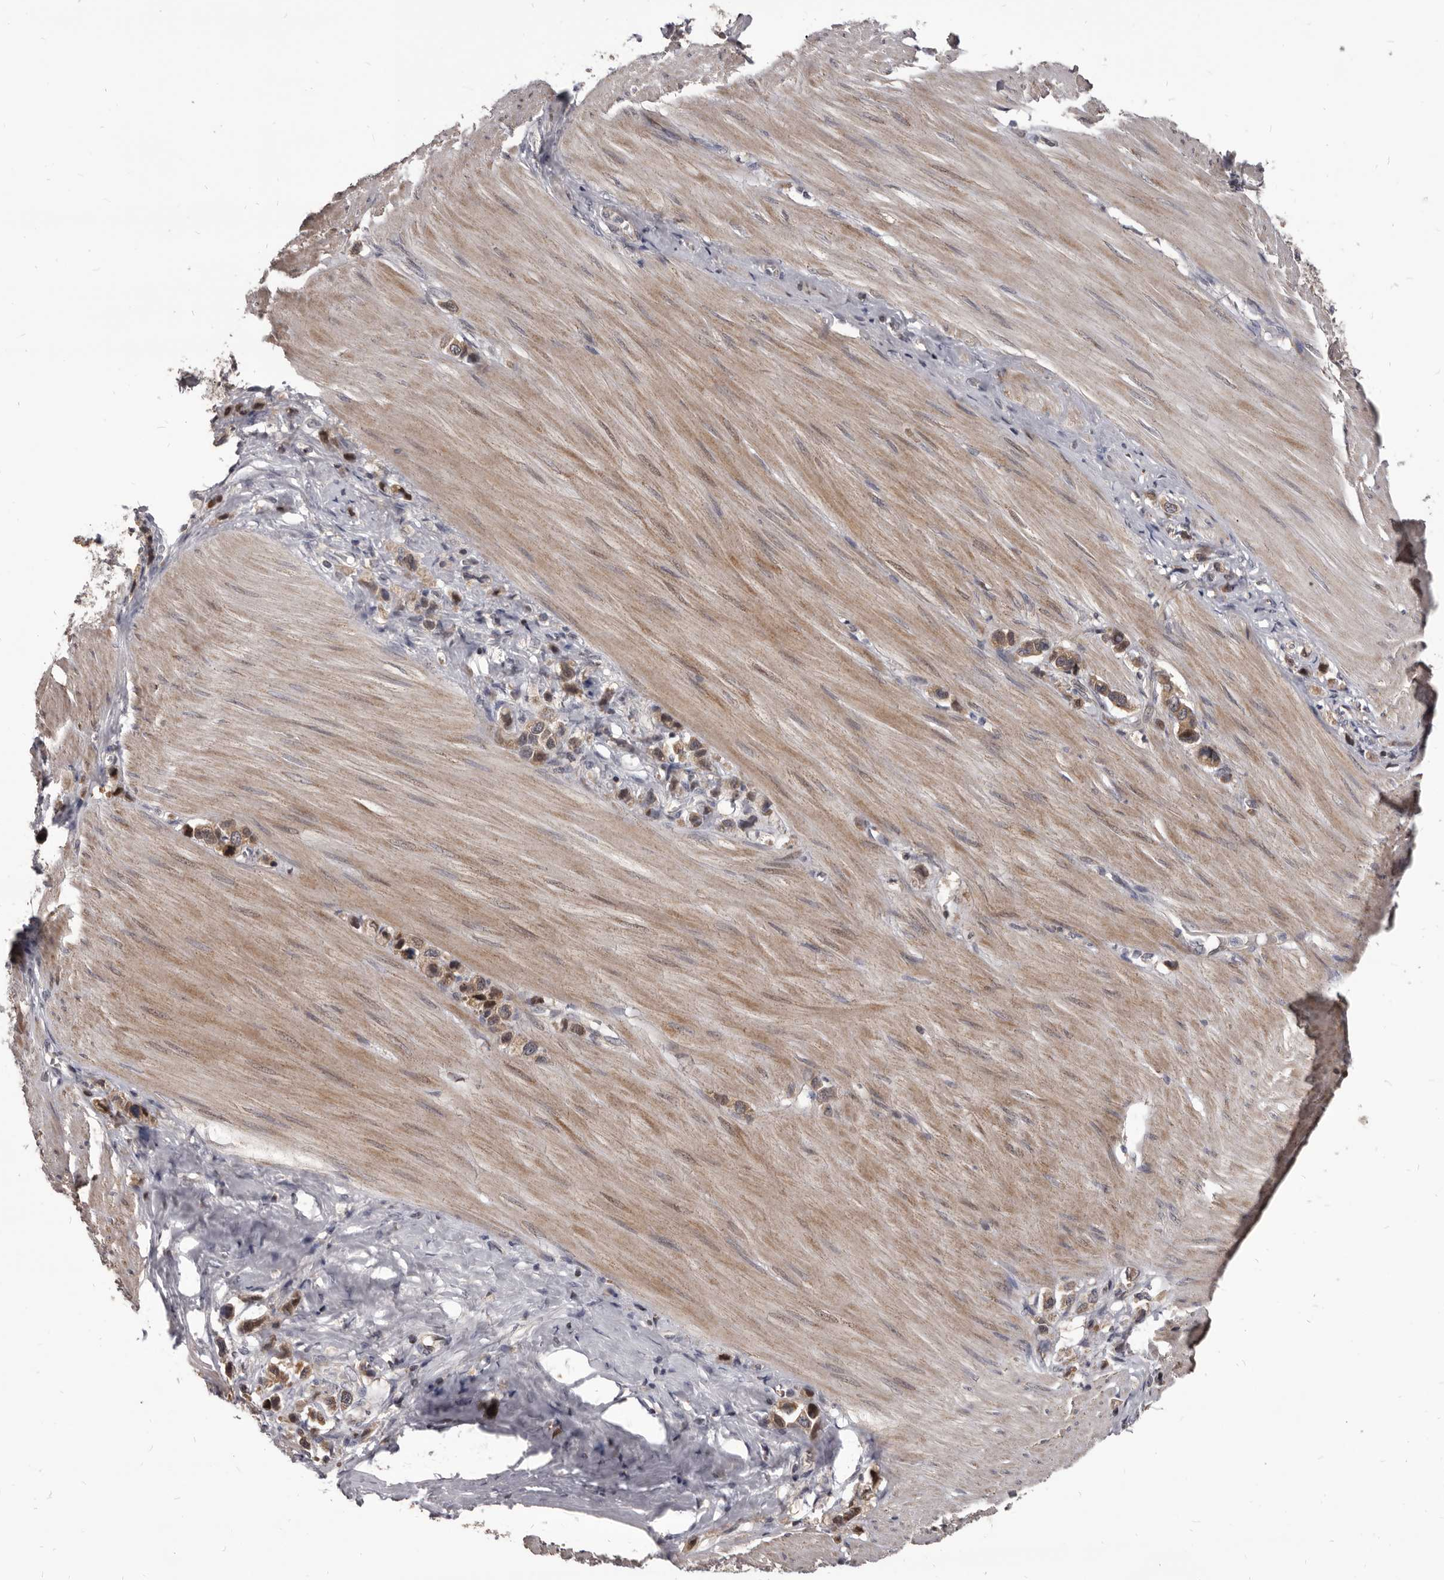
{"staining": {"intensity": "moderate", "quantity": ">75%", "location": "cytoplasmic/membranous,nuclear"}, "tissue": "stomach cancer", "cell_type": "Tumor cells", "image_type": "cancer", "snomed": [{"axis": "morphology", "description": "Adenocarcinoma, NOS"}, {"axis": "topography", "description": "Stomach"}], "caption": "Protein staining exhibits moderate cytoplasmic/membranous and nuclear staining in about >75% of tumor cells in adenocarcinoma (stomach). (brown staining indicates protein expression, while blue staining denotes nuclei).", "gene": "MAP3K14", "patient": {"sex": "female", "age": 65}}